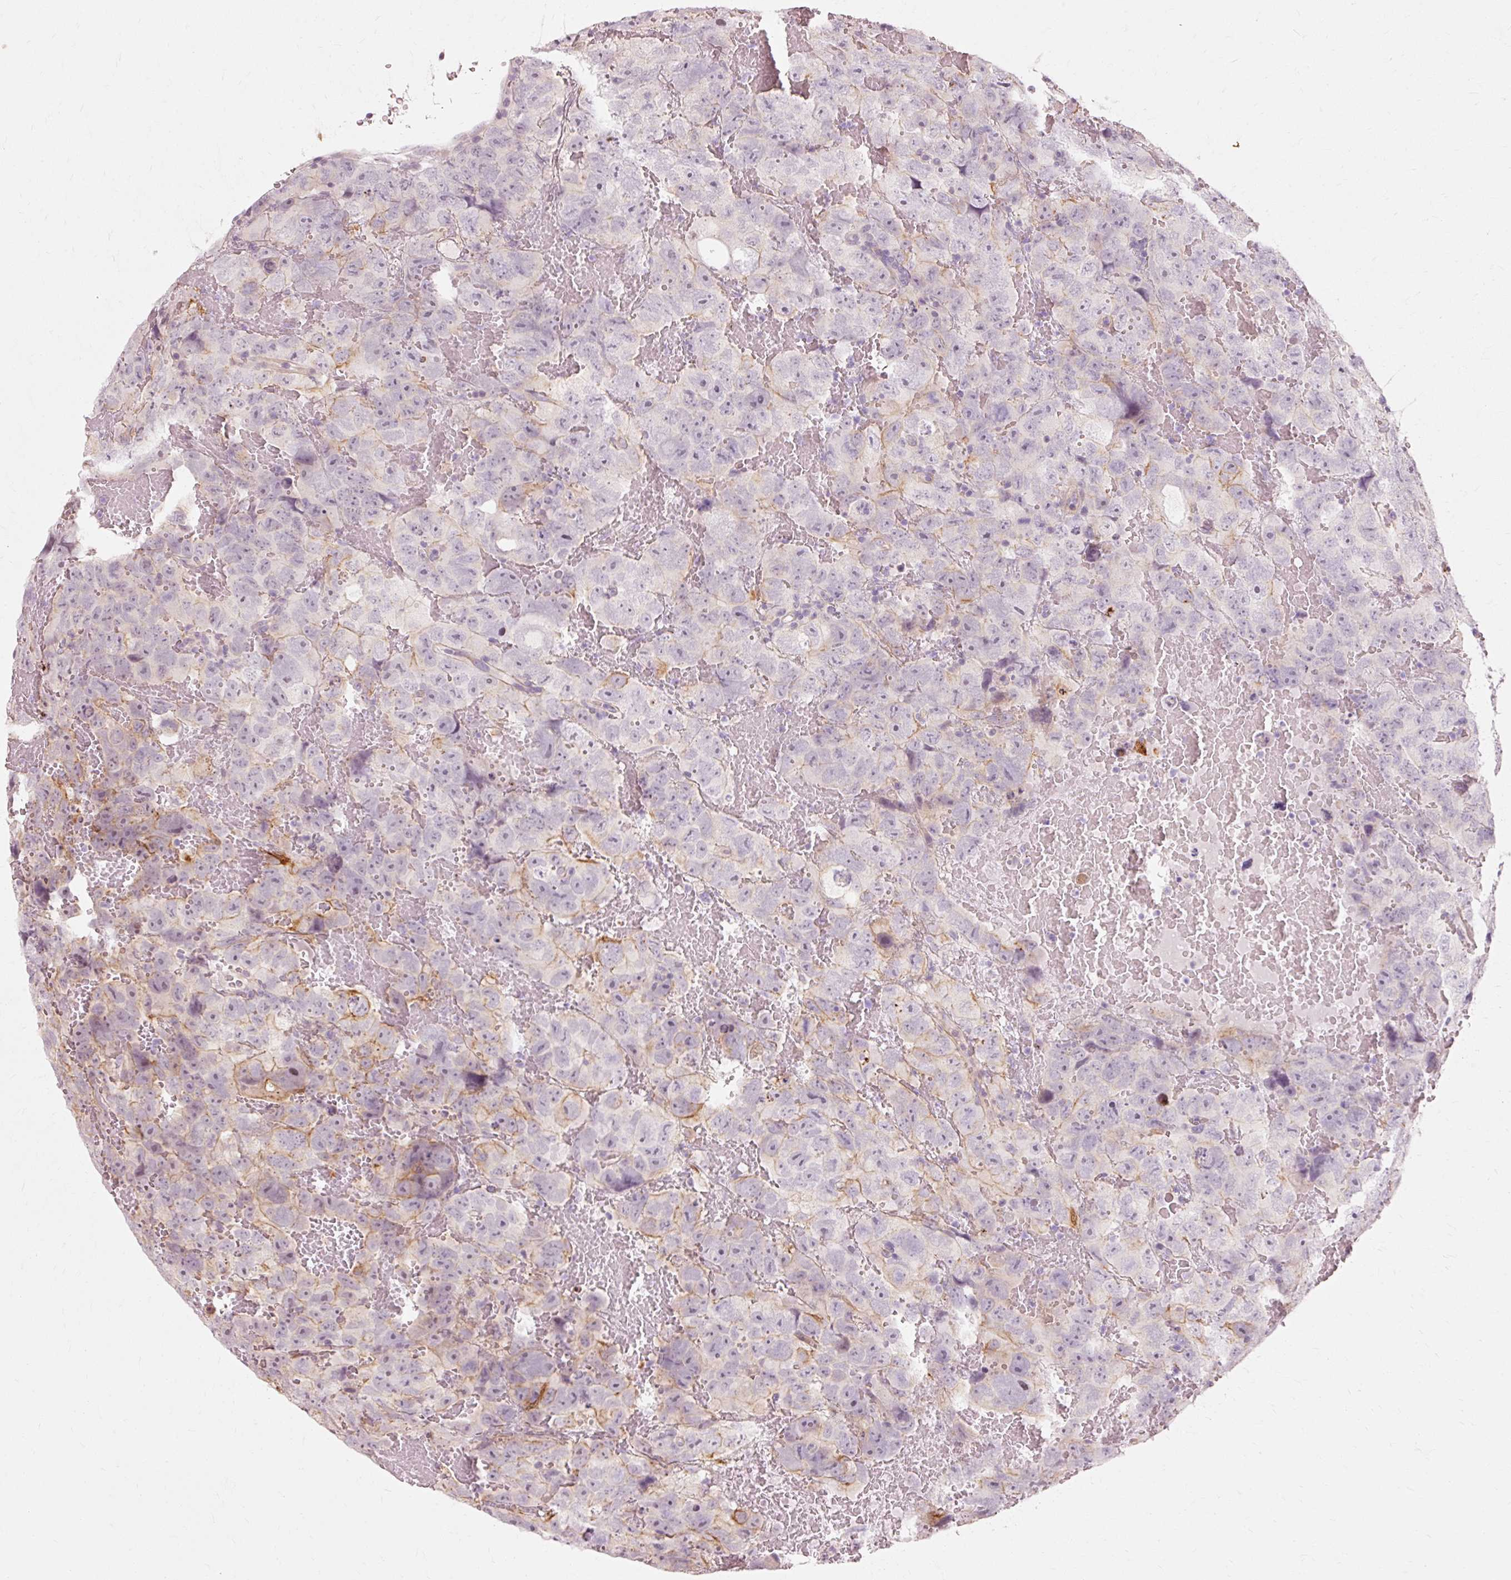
{"staining": {"intensity": "moderate", "quantity": "<25%", "location": "cytoplasmic/membranous"}, "tissue": "testis cancer", "cell_type": "Tumor cells", "image_type": "cancer", "snomed": [{"axis": "morphology", "description": "Carcinoma, Embryonal, NOS"}, {"axis": "topography", "description": "Testis"}], "caption": "The photomicrograph shows staining of testis cancer (embryonal carcinoma), revealing moderate cytoplasmic/membranous protein positivity (brown color) within tumor cells.", "gene": "TRIM73", "patient": {"sex": "male", "age": 45}}